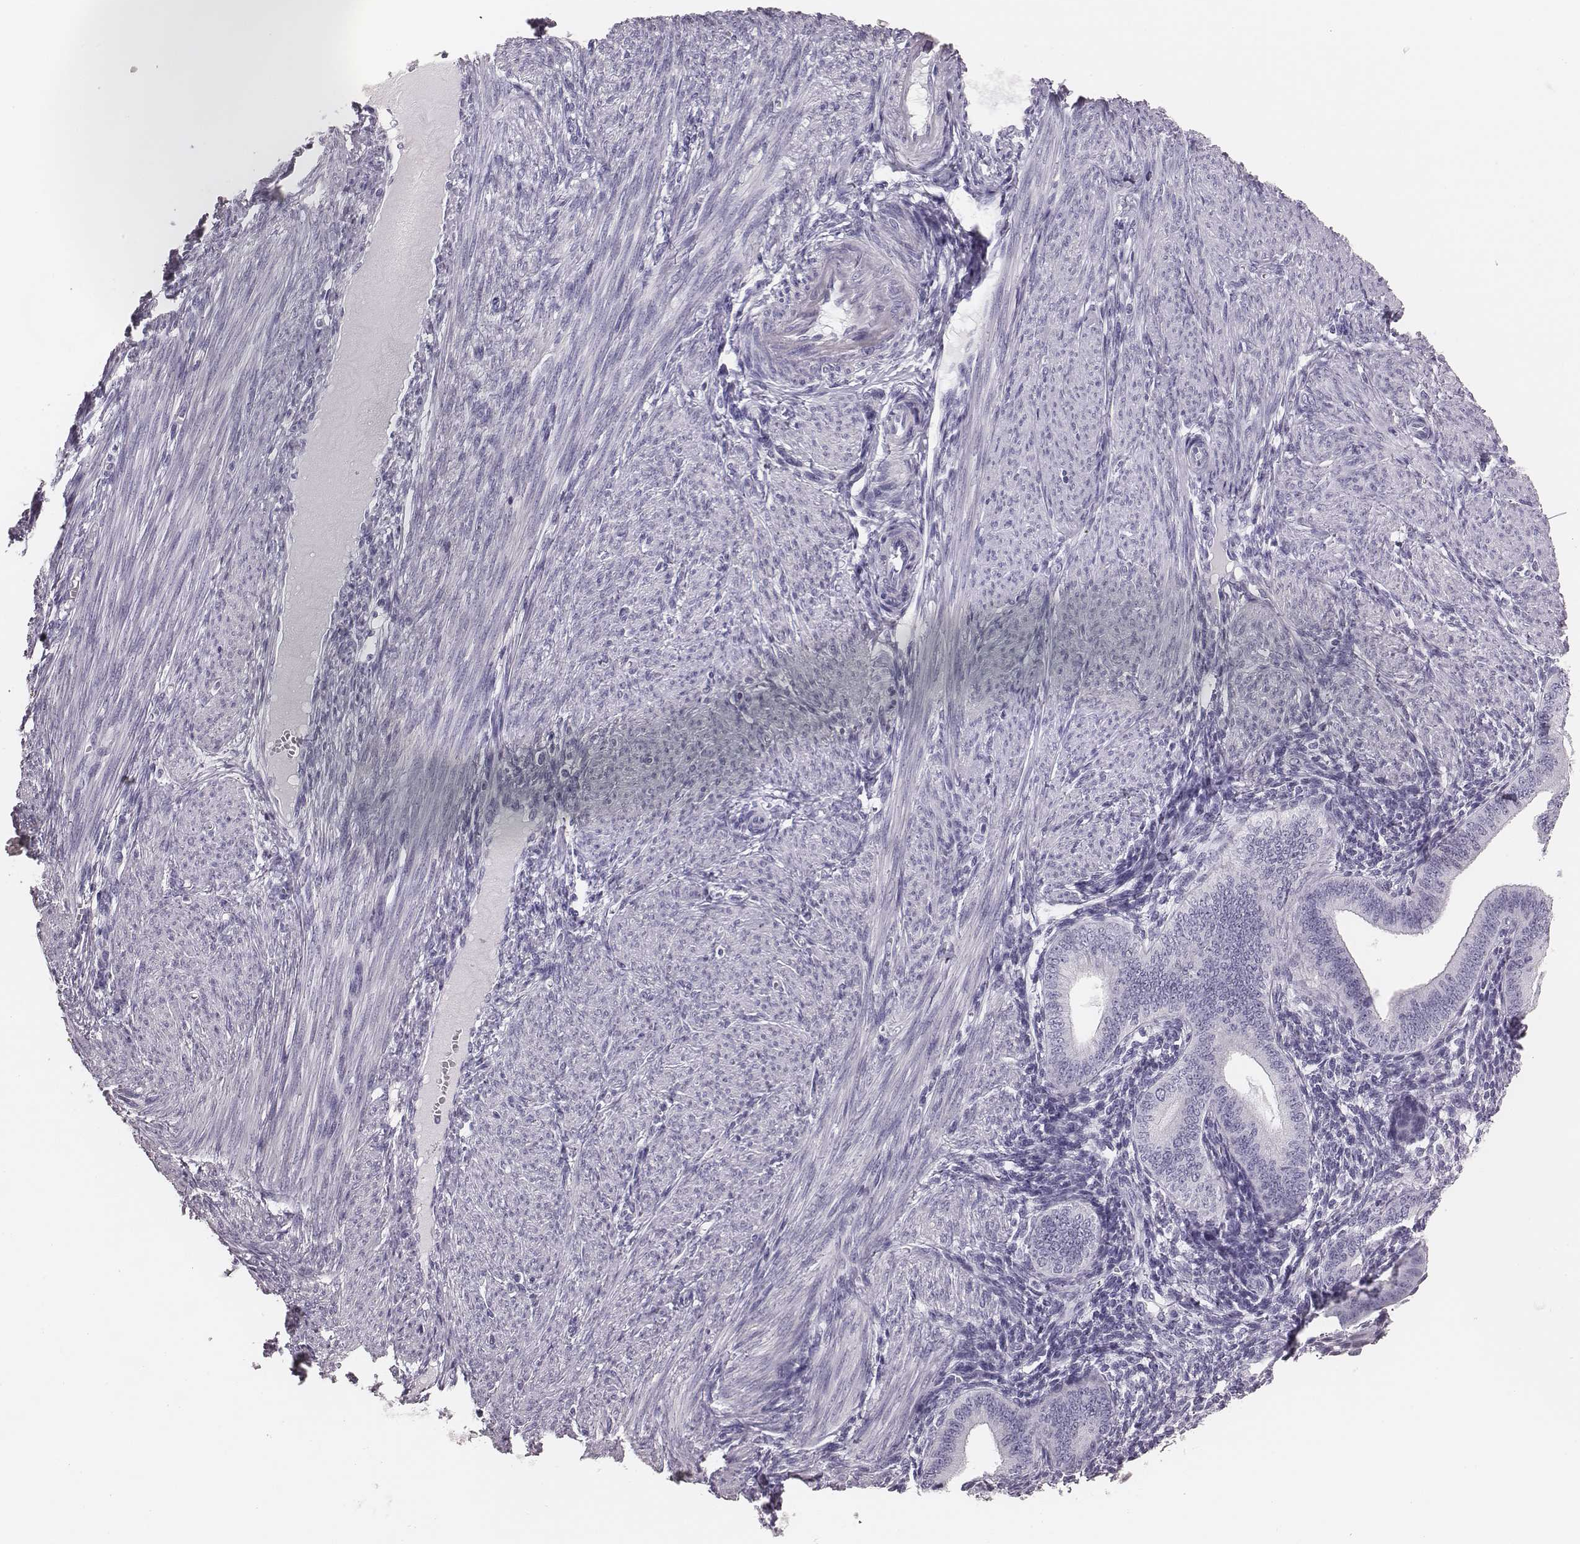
{"staining": {"intensity": "negative", "quantity": "none", "location": "none"}, "tissue": "endometrium", "cell_type": "Cells in endometrial stroma", "image_type": "normal", "snomed": [{"axis": "morphology", "description": "Normal tissue, NOS"}, {"axis": "topography", "description": "Endometrium"}], "caption": "DAB (3,3'-diaminobenzidine) immunohistochemical staining of unremarkable human endometrium demonstrates no significant positivity in cells in endometrial stroma.", "gene": "H1", "patient": {"sex": "female", "age": 39}}